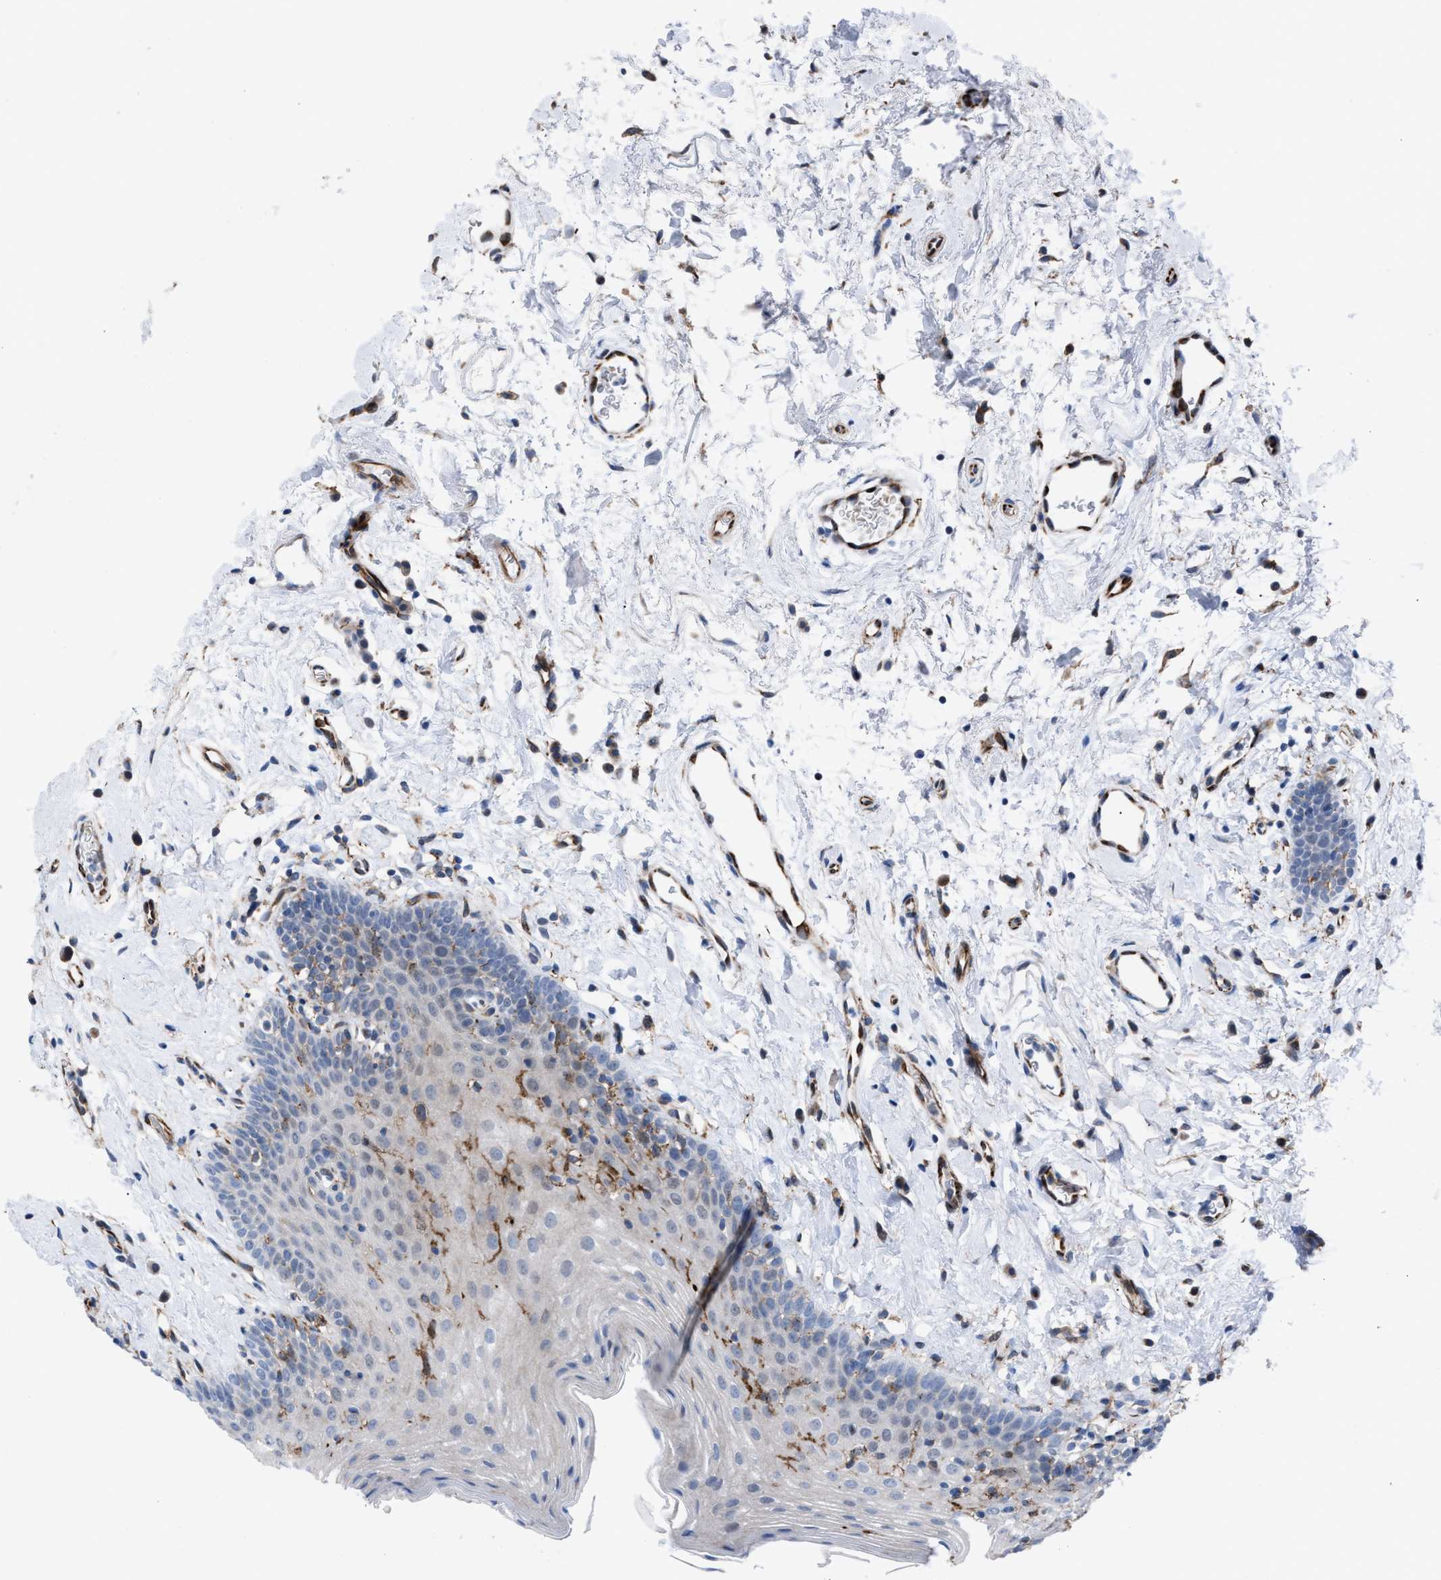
{"staining": {"intensity": "weak", "quantity": "<25%", "location": "cytoplasmic/membranous"}, "tissue": "oral mucosa", "cell_type": "Squamous epithelial cells", "image_type": "normal", "snomed": [{"axis": "morphology", "description": "Normal tissue, NOS"}, {"axis": "topography", "description": "Oral tissue"}], "caption": "There is no significant positivity in squamous epithelial cells of oral mucosa. The staining was performed using DAB (3,3'-diaminobenzidine) to visualize the protein expression in brown, while the nuclei were stained in blue with hematoxylin (Magnification: 20x).", "gene": "SLC47A1", "patient": {"sex": "male", "age": 66}}